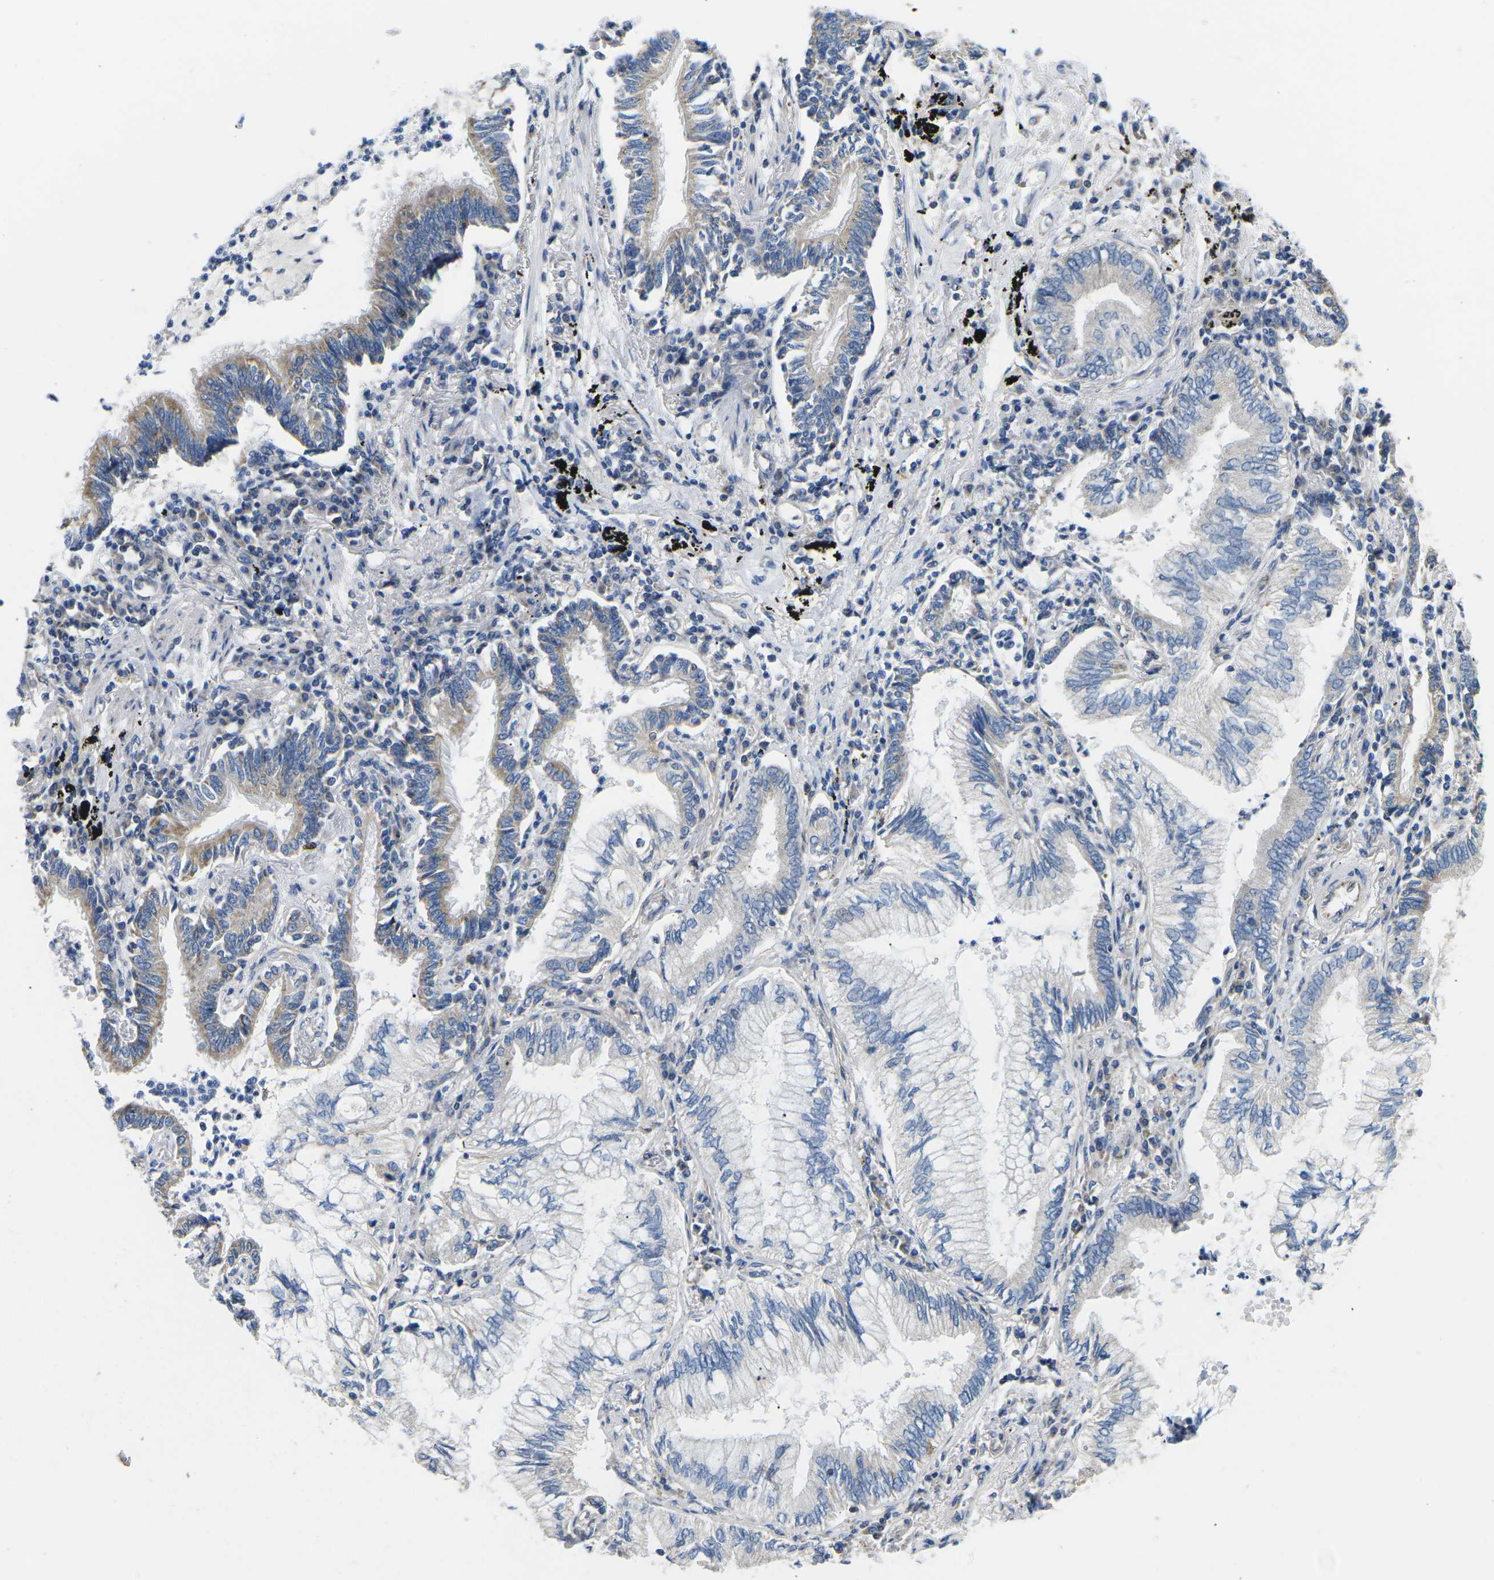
{"staining": {"intensity": "weak", "quantity": "<25%", "location": "cytoplasmic/membranous"}, "tissue": "lung cancer", "cell_type": "Tumor cells", "image_type": "cancer", "snomed": [{"axis": "morphology", "description": "Normal tissue, NOS"}, {"axis": "morphology", "description": "Adenocarcinoma, NOS"}, {"axis": "topography", "description": "Bronchus"}, {"axis": "topography", "description": "Lung"}], "caption": "A photomicrograph of human lung adenocarcinoma is negative for staining in tumor cells.", "gene": "TMEFF2", "patient": {"sex": "female", "age": 70}}